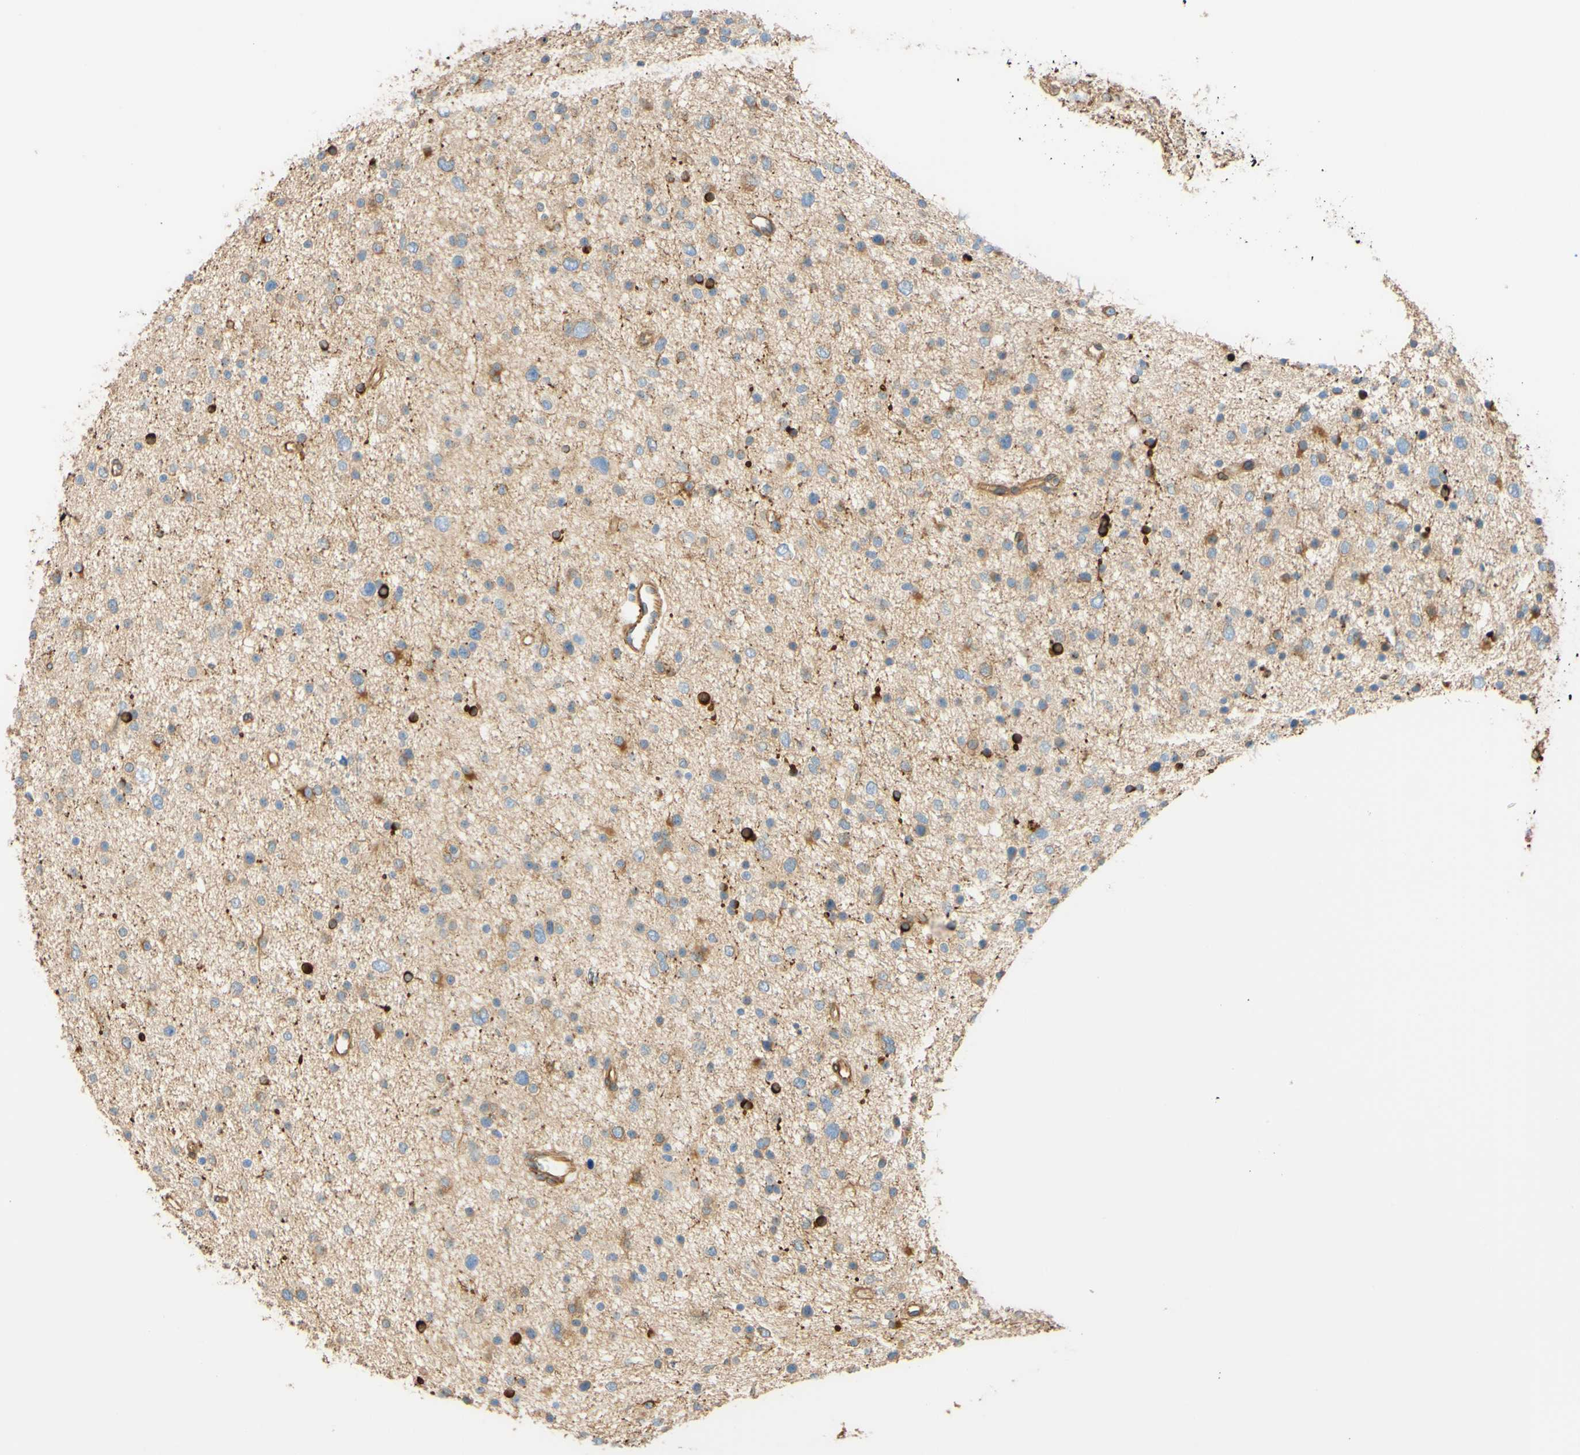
{"staining": {"intensity": "strong", "quantity": "<25%", "location": "cytoplasmic/membranous"}, "tissue": "glioma", "cell_type": "Tumor cells", "image_type": "cancer", "snomed": [{"axis": "morphology", "description": "Glioma, malignant, Low grade"}, {"axis": "topography", "description": "Brain"}], "caption": "IHC staining of glioma, which displays medium levels of strong cytoplasmic/membranous expression in about <25% of tumor cells indicating strong cytoplasmic/membranous protein expression. The staining was performed using DAB (brown) for protein detection and nuclei were counterstained in hematoxylin (blue).", "gene": "ENDOD1", "patient": {"sex": "female", "age": 37}}